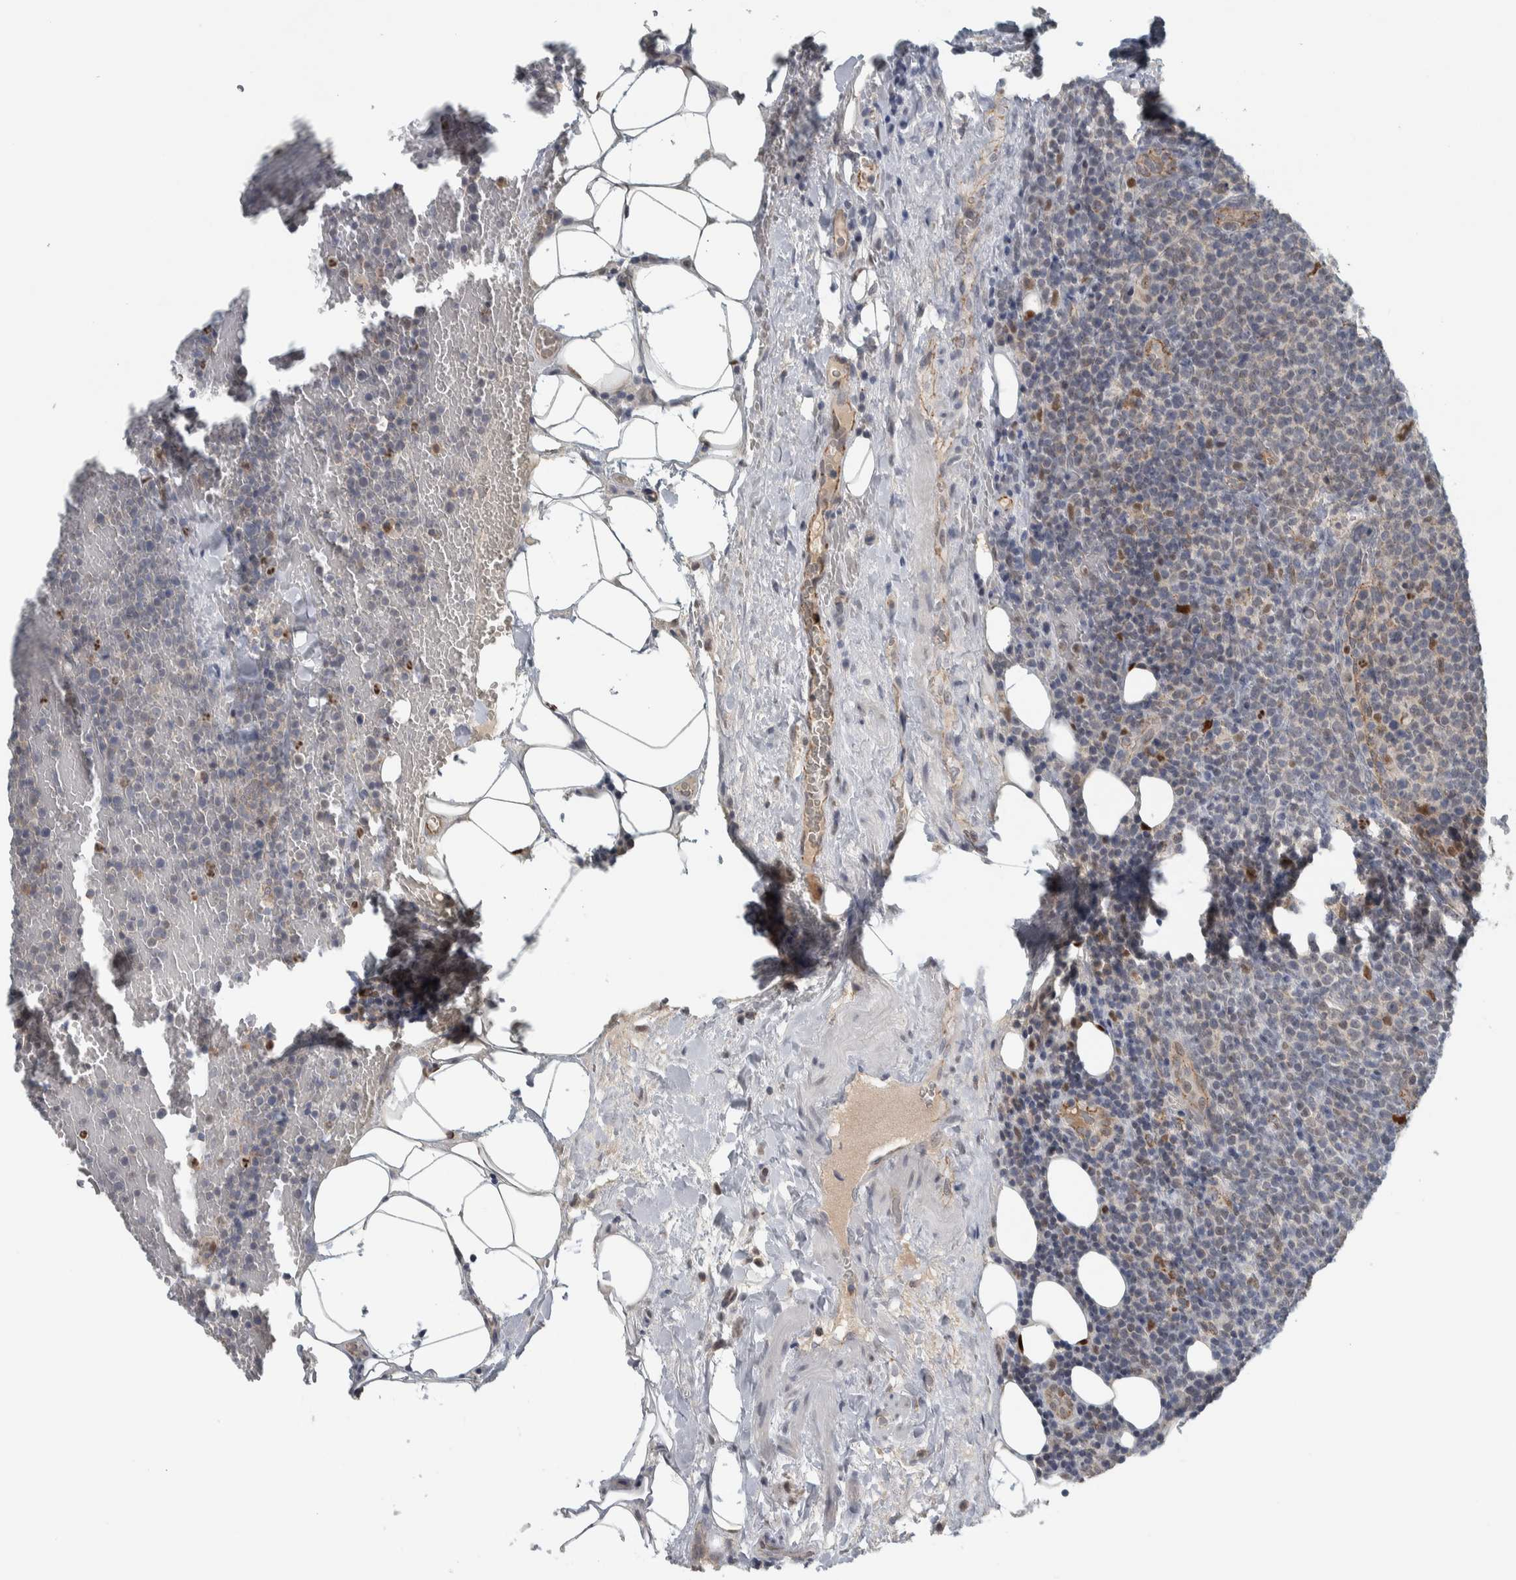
{"staining": {"intensity": "moderate", "quantity": "<25%", "location": "nuclear"}, "tissue": "lymphoma", "cell_type": "Tumor cells", "image_type": "cancer", "snomed": [{"axis": "morphology", "description": "Malignant lymphoma, non-Hodgkin's type, High grade"}, {"axis": "topography", "description": "Lymph node"}], "caption": "Brown immunohistochemical staining in lymphoma displays moderate nuclear positivity in approximately <25% of tumor cells. Nuclei are stained in blue.", "gene": "ADPRM", "patient": {"sex": "male", "age": 61}}